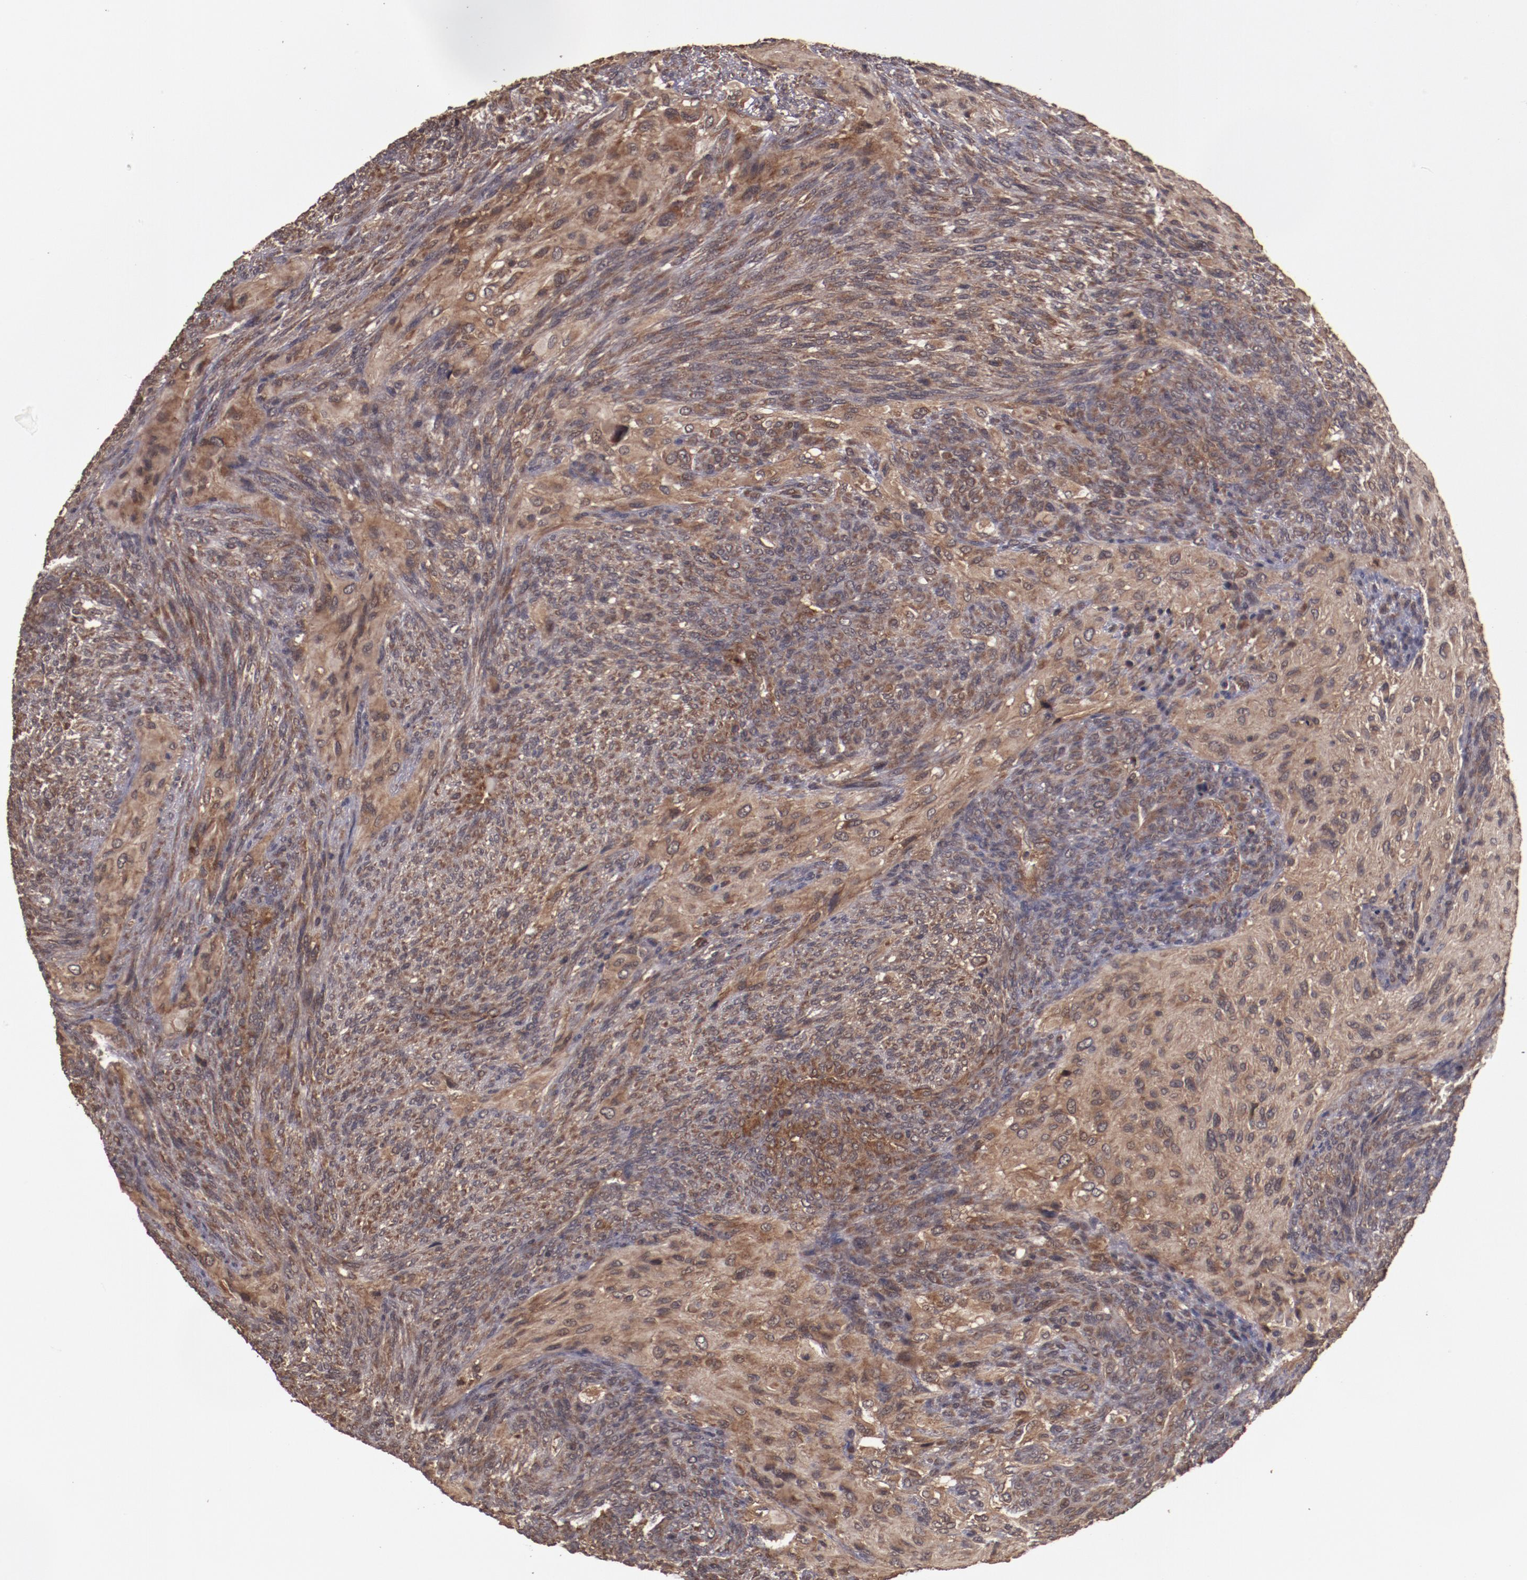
{"staining": {"intensity": "strong", "quantity": ">75%", "location": "cytoplasmic/membranous"}, "tissue": "glioma", "cell_type": "Tumor cells", "image_type": "cancer", "snomed": [{"axis": "morphology", "description": "Glioma, malignant, High grade"}, {"axis": "topography", "description": "Cerebral cortex"}], "caption": "The immunohistochemical stain shows strong cytoplasmic/membranous positivity in tumor cells of malignant glioma (high-grade) tissue. The staining is performed using DAB brown chromogen to label protein expression. The nuclei are counter-stained blue using hematoxylin.", "gene": "TXNDC16", "patient": {"sex": "female", "age": 55}}